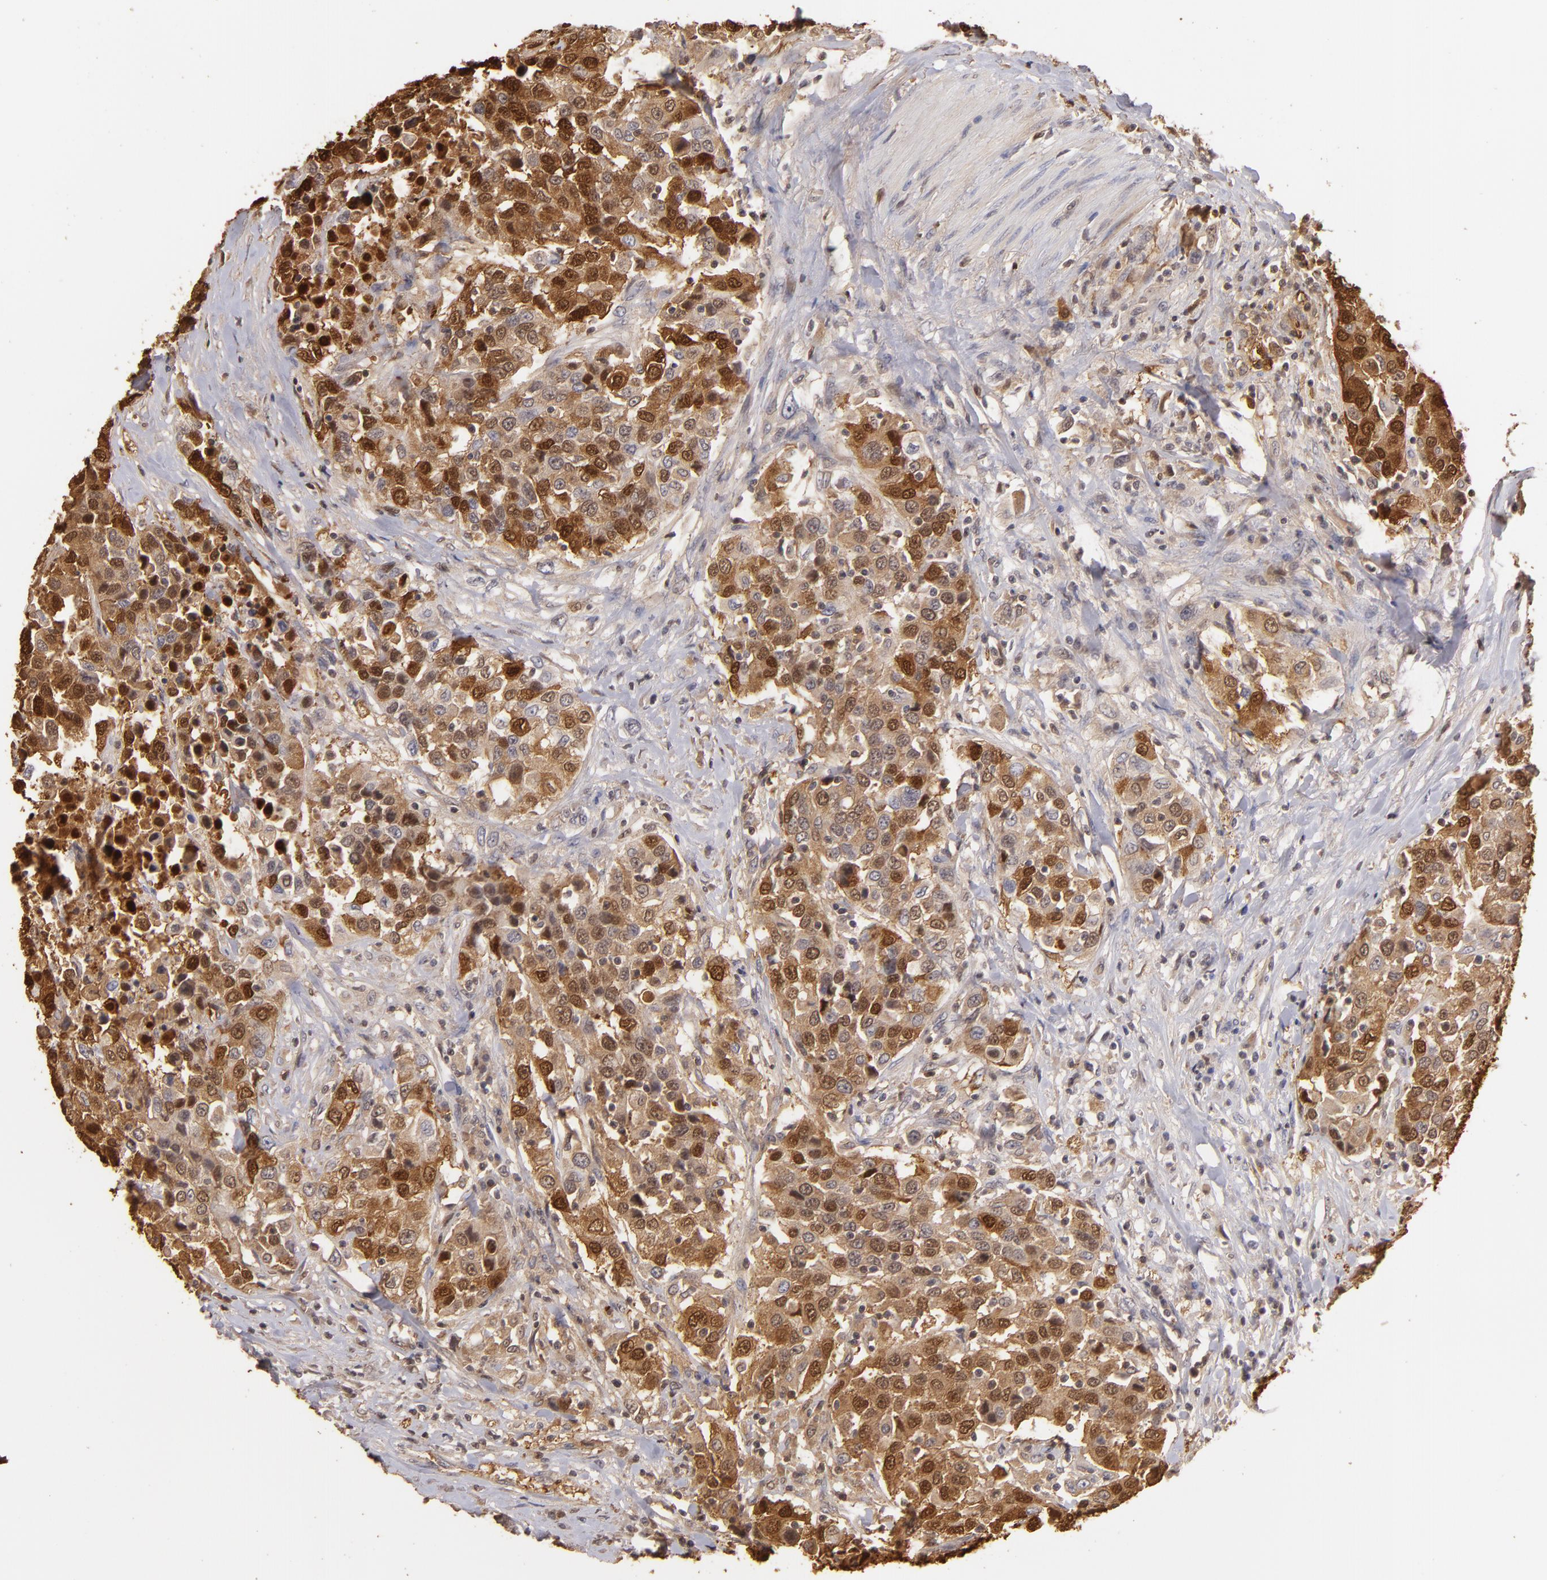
{"staining": {"intensity": "strong", "quantity": ">75%", "location": "cytoplasmic/membranous,nuclear"}, "tissue": "urothelial cancer", "cell_type": "Tumor cells", "image_type": "cancer", "snomed": [{"axis": "morphology", "description": "Urothelial carcinoma, High grade"}, {"axis": "topography", "description": "Urinary bladder"}], "caption": "Strong cytoplasmic/membranous and nuclear staining is present in about >75% of tumor cells in urothelial cancer. (Brightfield microscopy of DAB IHC at high magnification).", "gene": "S100A2", "patient": {"sex": "female", "age": 80}}